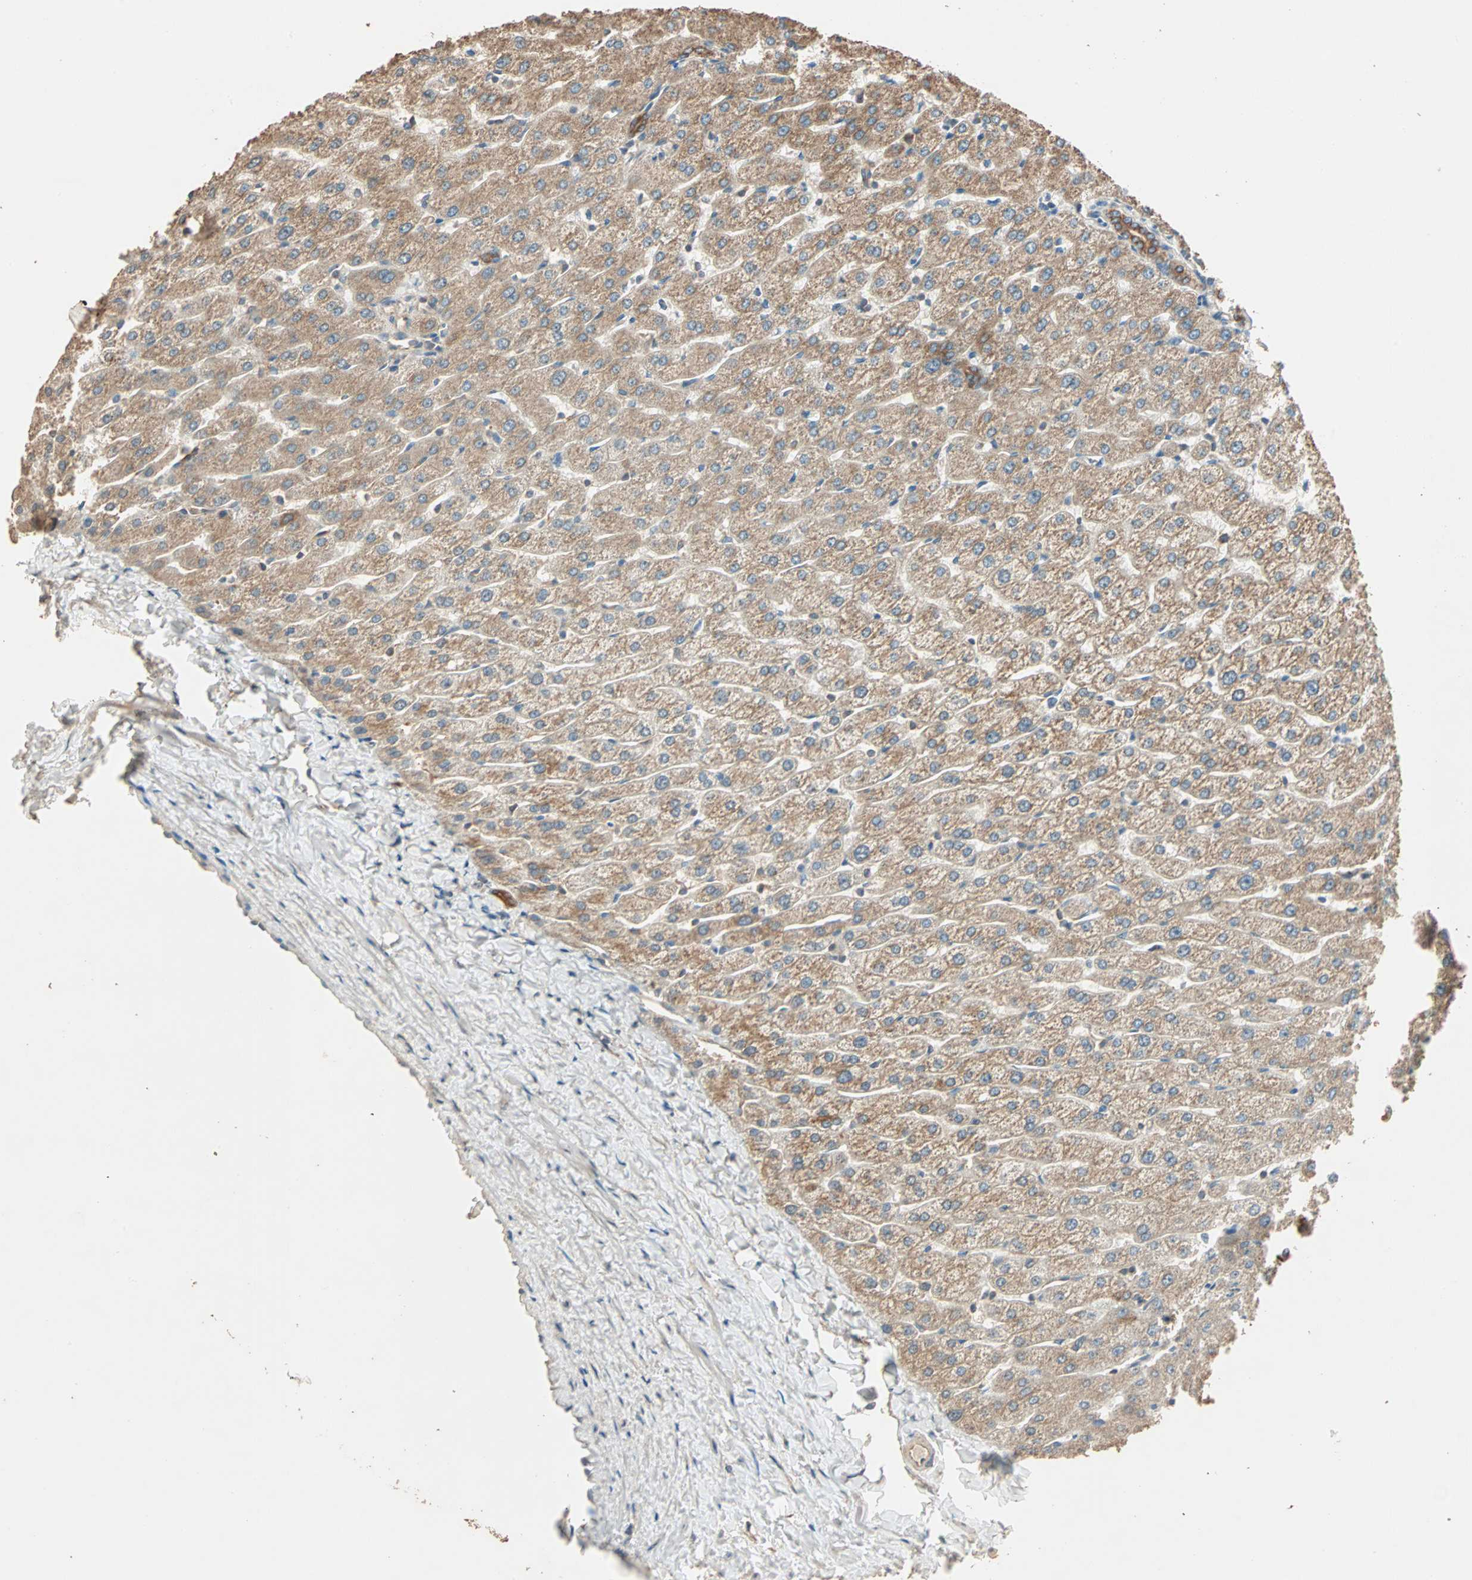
{"staining": {"intensity": "strong", "quantity": ">75%", "location": "cytoplasmic/membranous"}, "tissue": "liver", "cell_type": "Cholangiocytes", "image_type": "normal", "snomed": [{"axis": "morphology", "description": "Normal tissue, NOS"}, {"axis": "morphology", "description": "Fibrosis, NOS"}, {"axis": "topography", "description": "Liver"}], "caption": "Immunohistochemistry (IHC) photomicrograph of benign human liver stained for a protein (brown), which demonstrates high levels of strong cytoplasmic/membranous expression in approximately >75% of cholangiocytes.", "gene": "EIF4G2", "patient": {"sex": "female", "age": 29}}